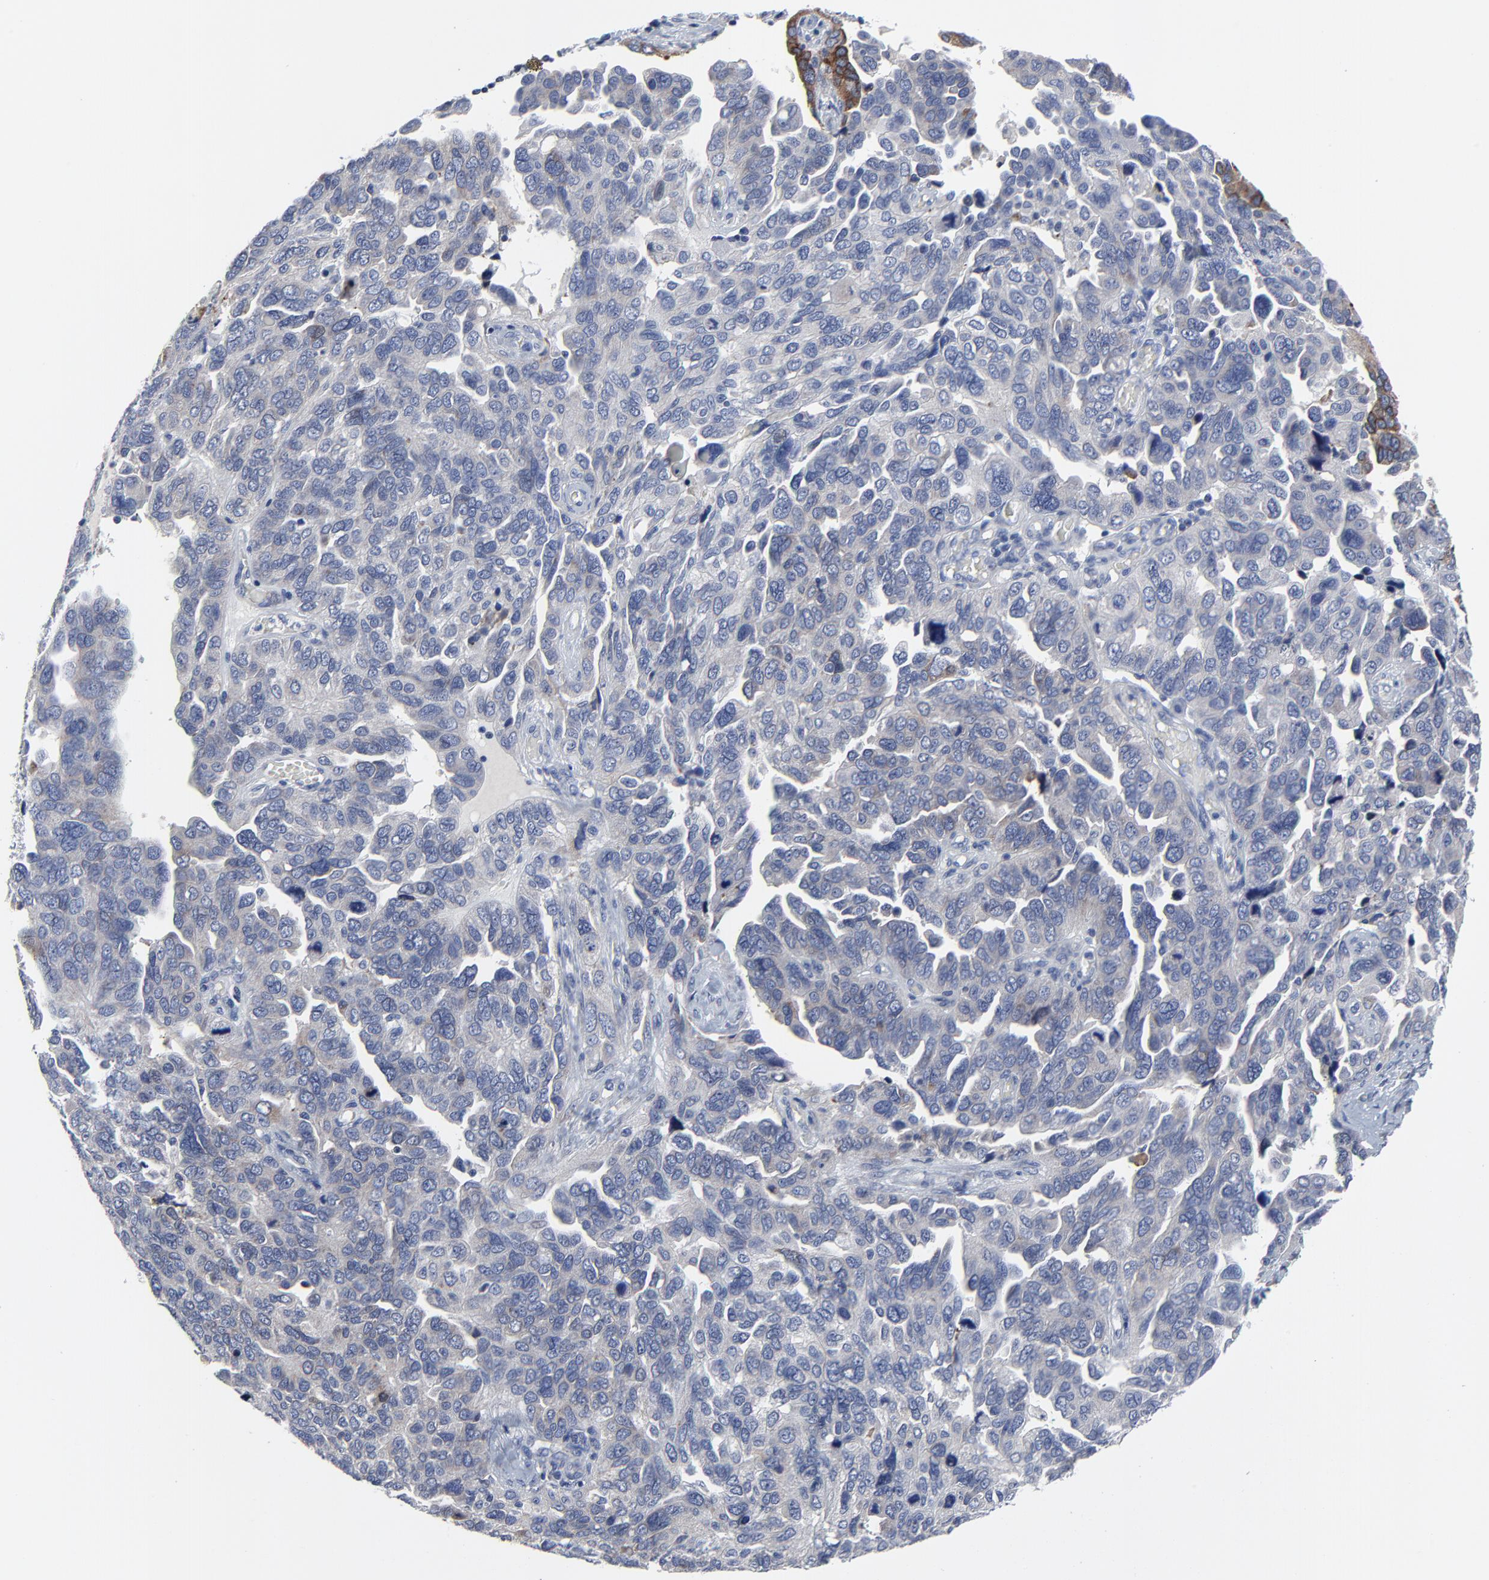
{"staining": {"intensity": "negative", "quantity": "none", "location": "none"}, "tissue": "ovarian cancer", "cell_type": "Tumor cells", "image_type": "cancer", "snomed": [{"axis": "morphology", "description": "Cystadenocarcinoma, serous, NOS"}, {"axis": "topography", "description": "Ovary"}], "caption": "Tumor cells show no significant staining in ovarian serous cystadenocarcinoma.", "gene": "NLGN3", "patient": {"sex": "female", "age": 64}}